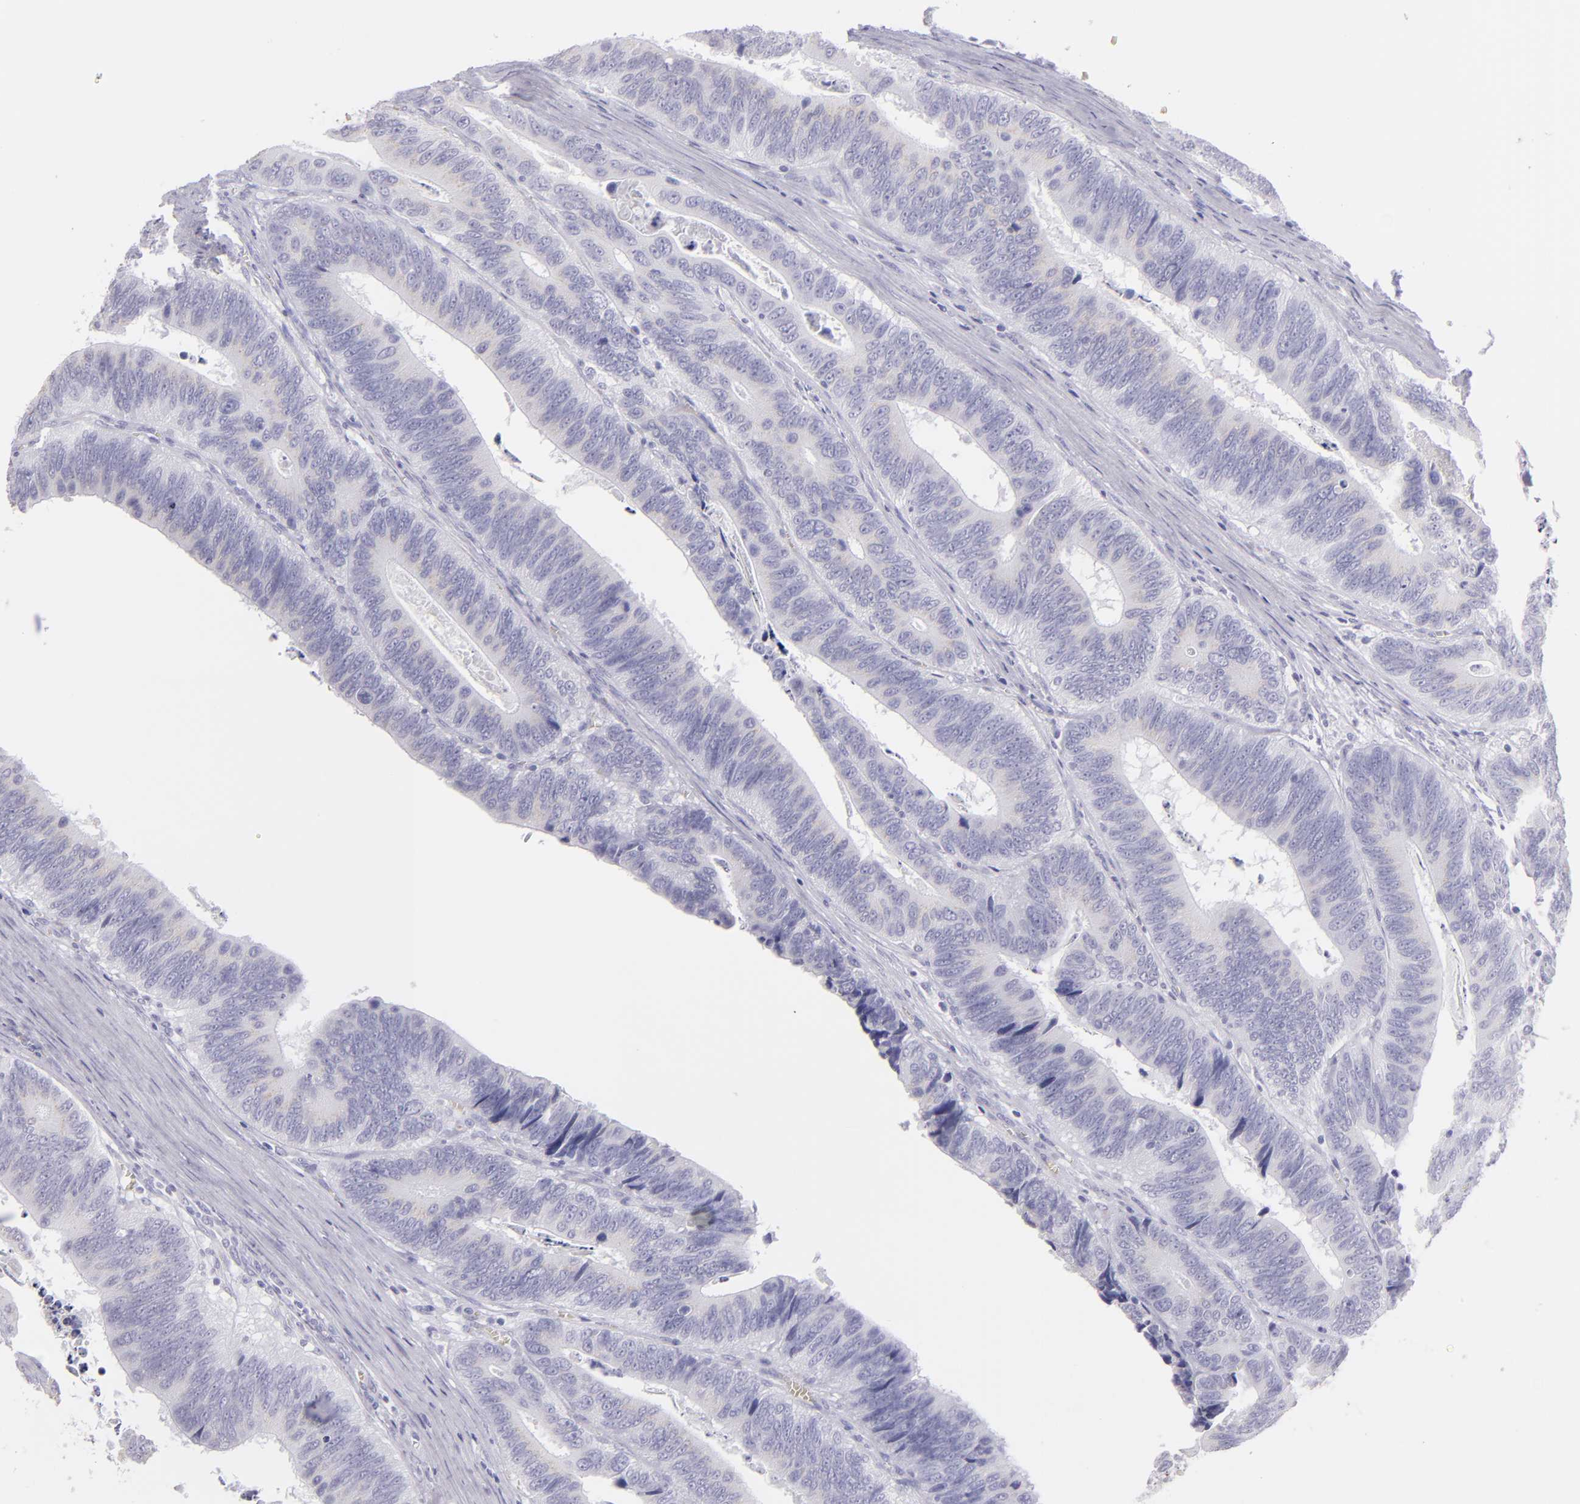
{"staining": {"intensity": "strong", "quantity": "<25%", "location": "cytoplasmic/membranous"}, "tissue": "colorectal cancer", "cell_type": "Tumor cells", "image_type": "cancer", "snomed": [{"axis": "morphology", "description": "Adenocarcinoma, NOS"}, {"axis": "topography", "description": "Colon"}], "caption": "A micrograph showing strong cytoplasmic/membranous staining in approximately <25% of tumor cells in colorectal cancer, as visualized by brown immunohistochemical staining.", "gene": "MUC5AC", "patient": {"sex": "male", "age": 72}}